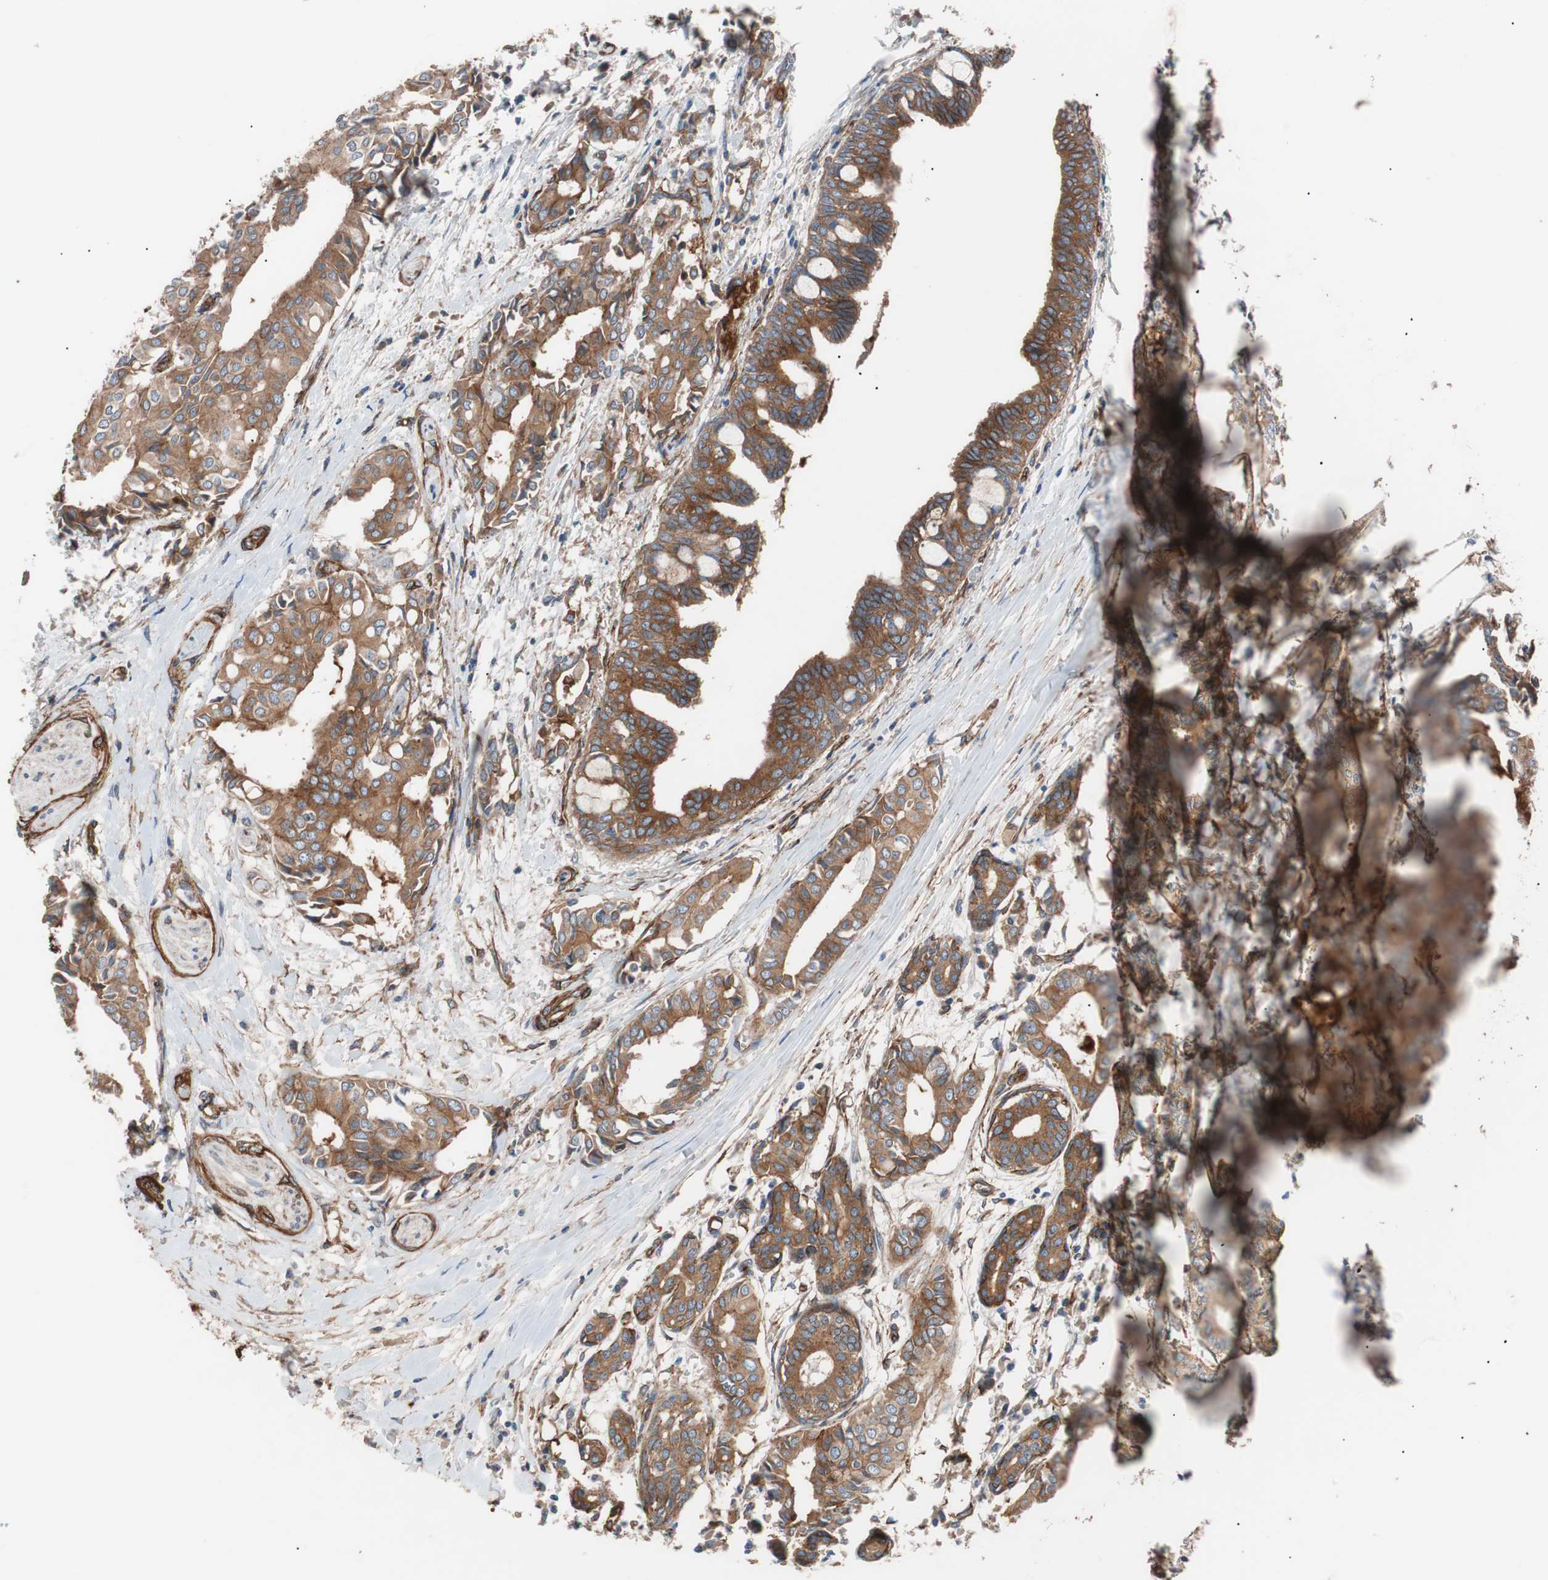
{"staining": {"intensity": "strong", "quantity": ">75%", "location": "cytoplasmic/membranous"}, "tissue": "head and neck cancer", "cell_type": "Tumor cells", "image_type": "cancer", "snomed": [{"axis": "morphology", "description": "Adenocarcinoma, NOS"}, {"axis": "topography", "description": "Salivary gland"}, {"axis": "topography", "description": "Head-Neck"}], "caption": "Immunohistochemistry (IHC) micrograph of human head and neck cancer stained for a protein (brown), which shows high levels of strong cytoplasmic/membranous staining in about >75% of tumor cells.", "gene": "SPINT1", "patient": {"sex": "female", "age": 59}}